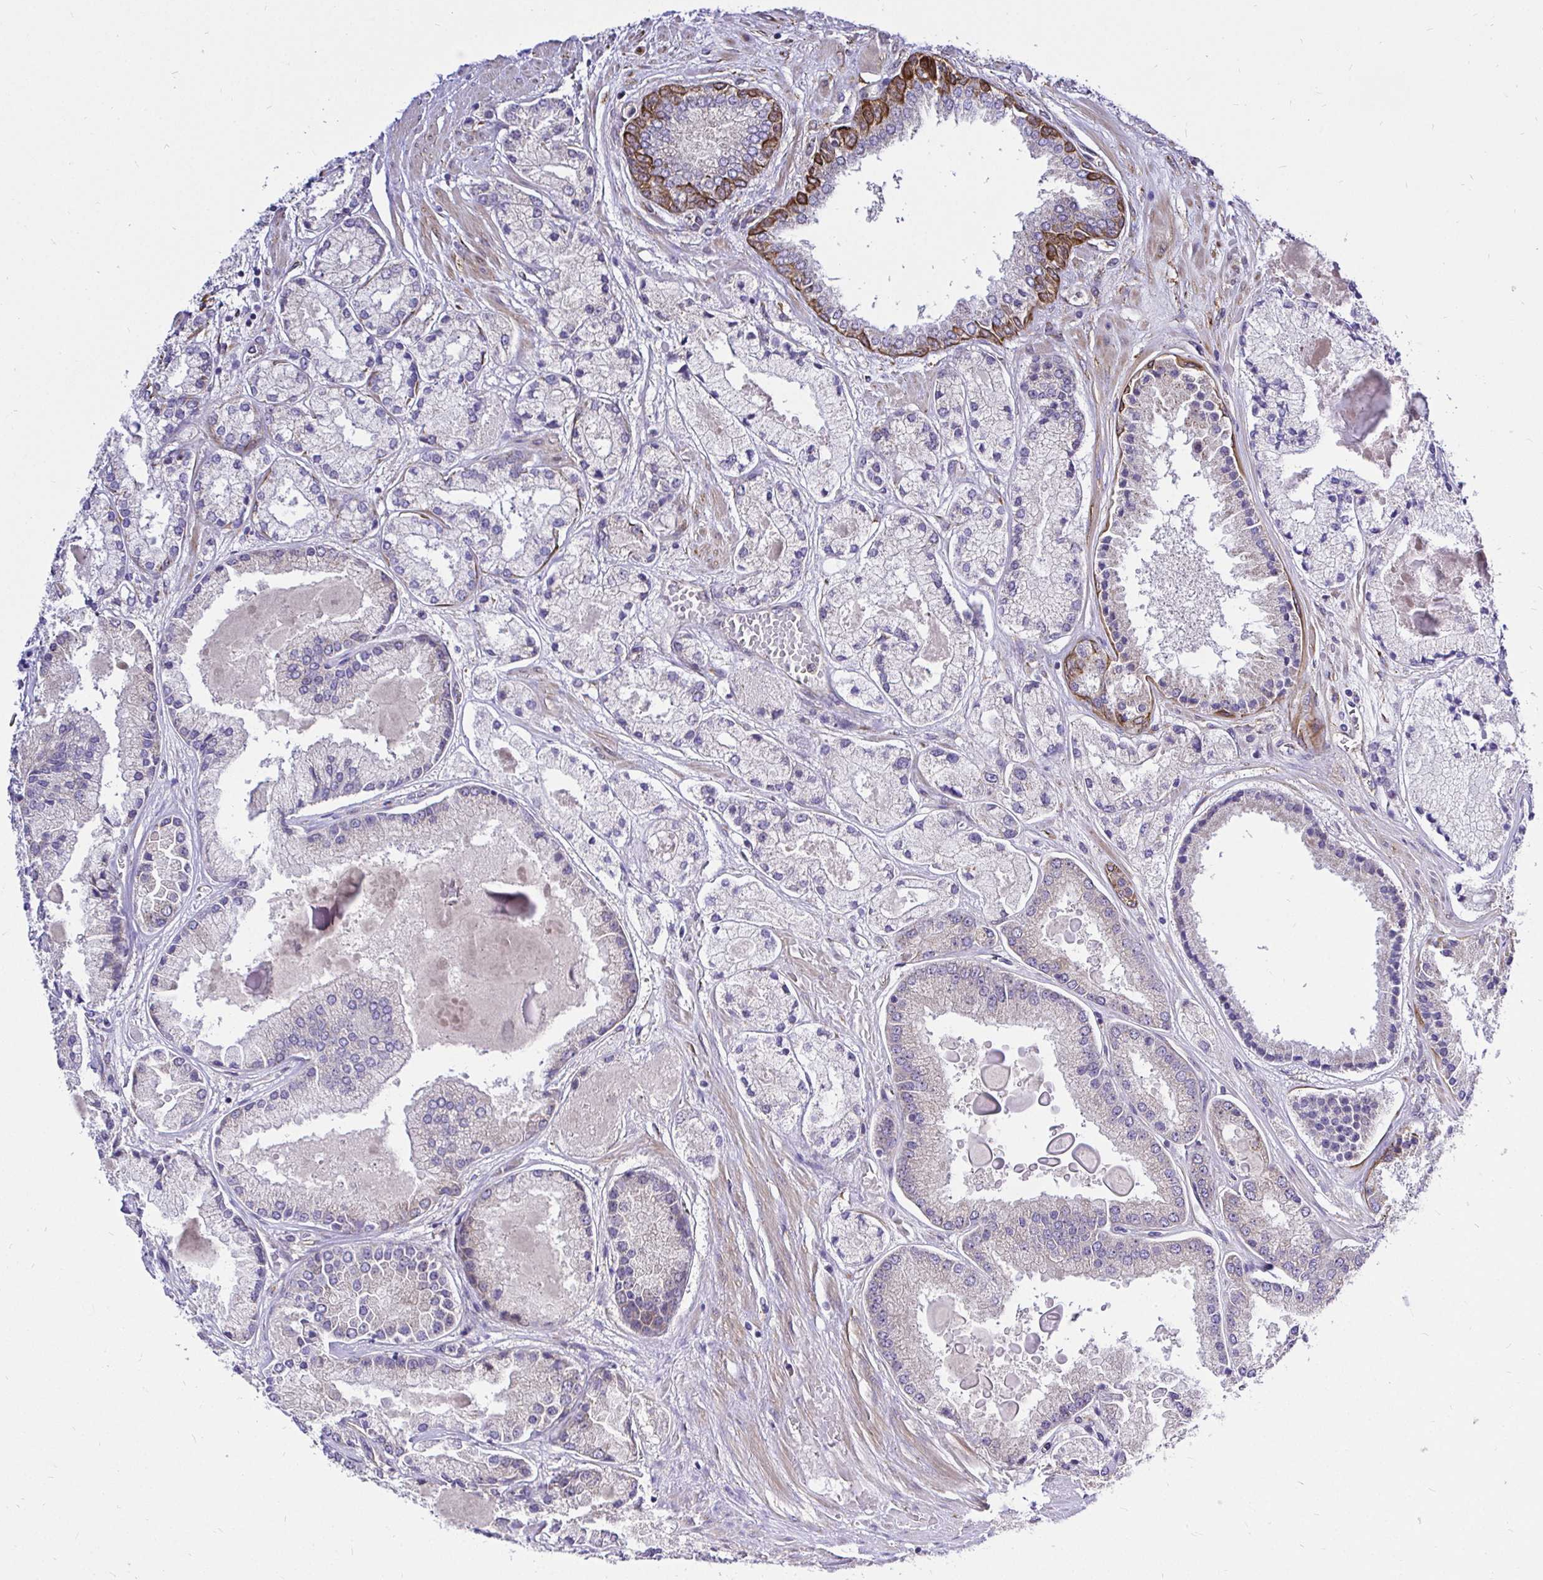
{"staining": {"intensity": "negative", "quantity": "none", "location": "none"}, "tissue": "prostate cancer", "cell_type": "Tumor cells", "image_type": "cancer", "snomed": [{"axis": "morphology", "description": "Adenocarcinoma, High grade"}, {"axis": "topography", "description": "Prostate"}], "caption": "This photomicrograph is of prostate cancer stained with immunohistochemistry to label a protein in brown with the nuclei are counter-stained blue. There is no staining in tumor cells.", "gene": "CCDC122", "patient": {"sex": "male", "age": 67}}